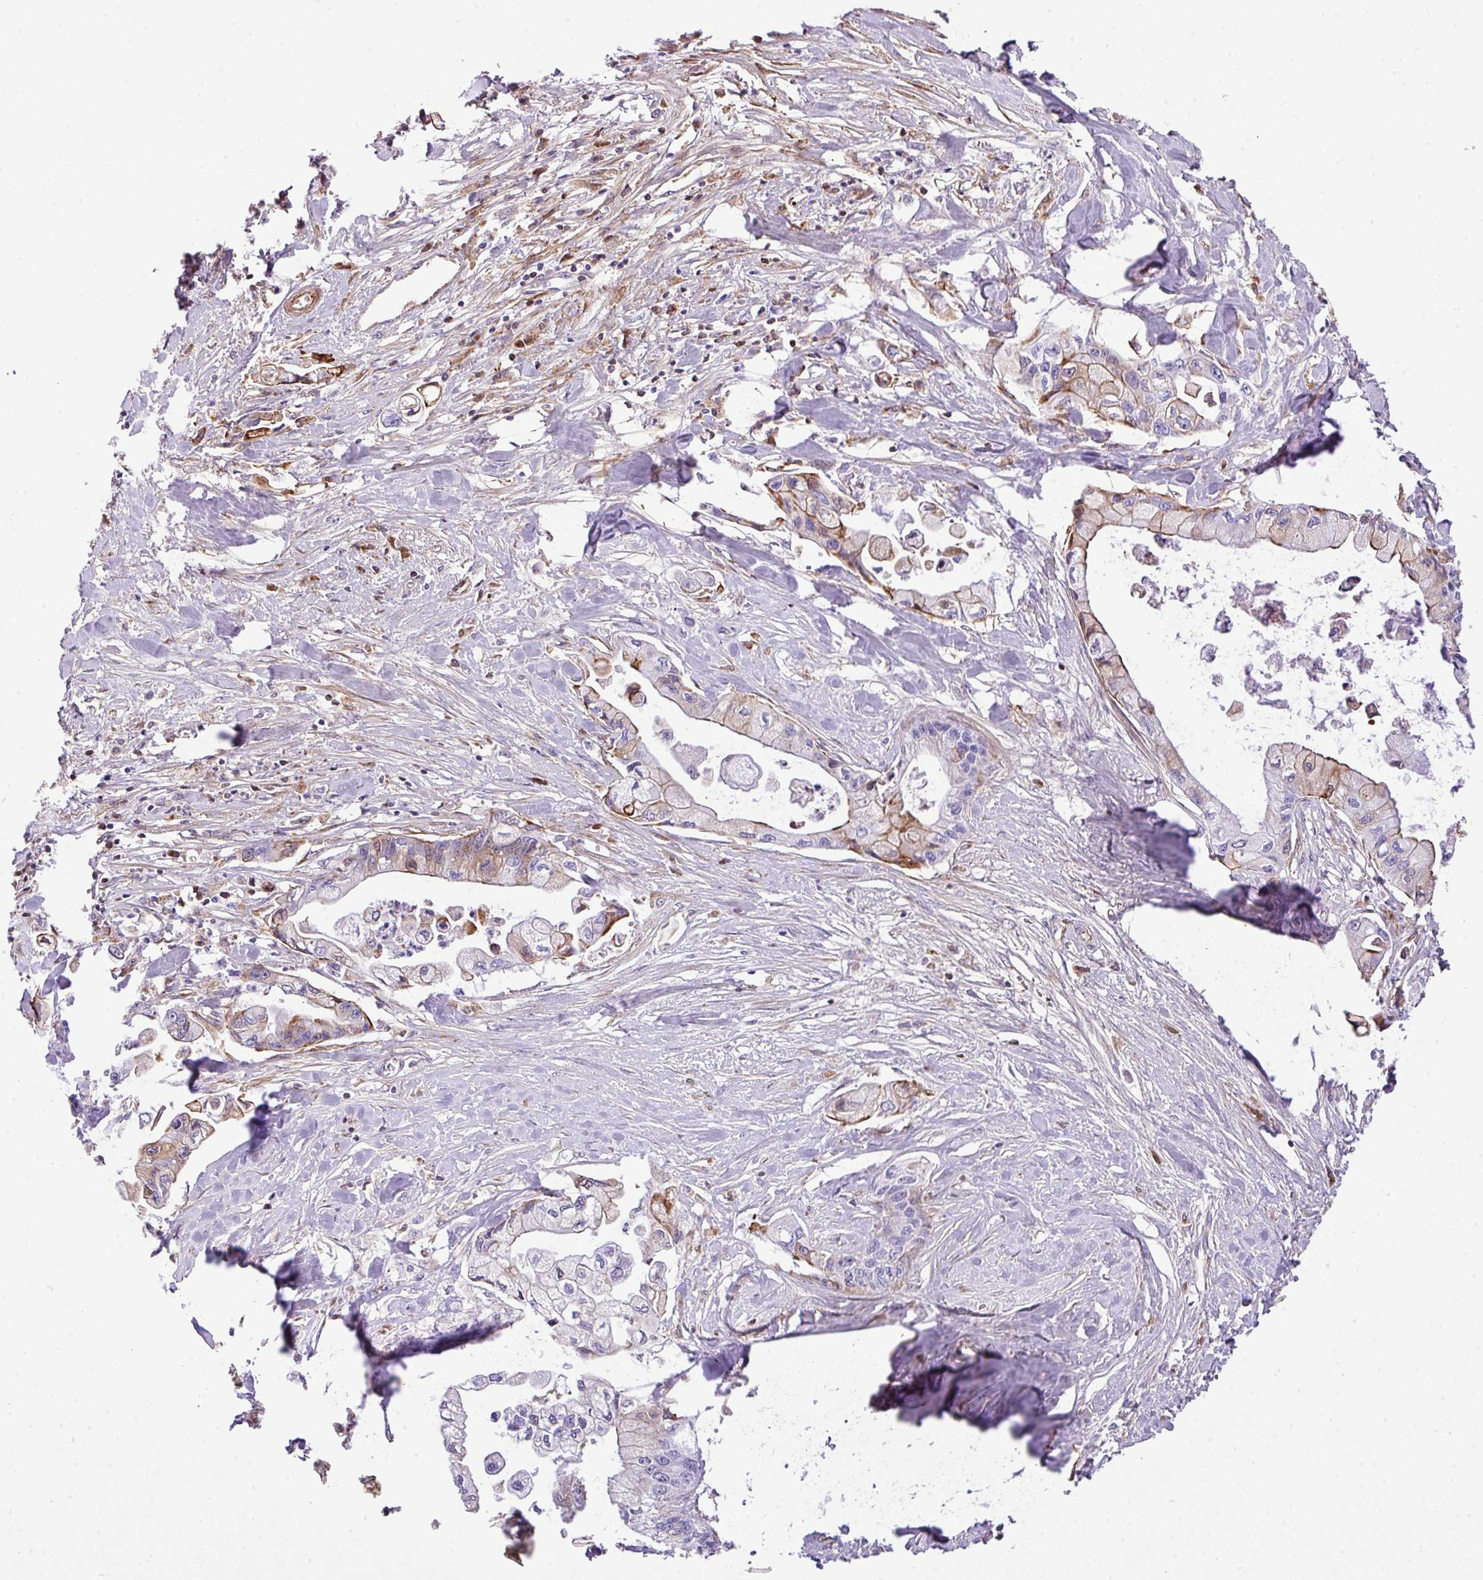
{"staining": {"intensity": "moderate", "quantity": "<25%", "location": "cytoplasmic/membranous,nuclear"}, "tissue": "pancreatic cancer", "cell_type": "Tumor cells", "image_type": "cancer", "snomed": [{"axis": "morphology", "description": "Adenocarcinoma, NOS"}, {"axis": "topography", "description": "Pancreas"}], "caption": "Immunohistochemistry of human pancreatic adenocarcinoma exhibits low levels of moderate cytoplasmic/membranous and nuclear expression in approximately <25% of tumor cells.", "gene": "CTXN2", "patient": {"sex": "male", "age": 61}}